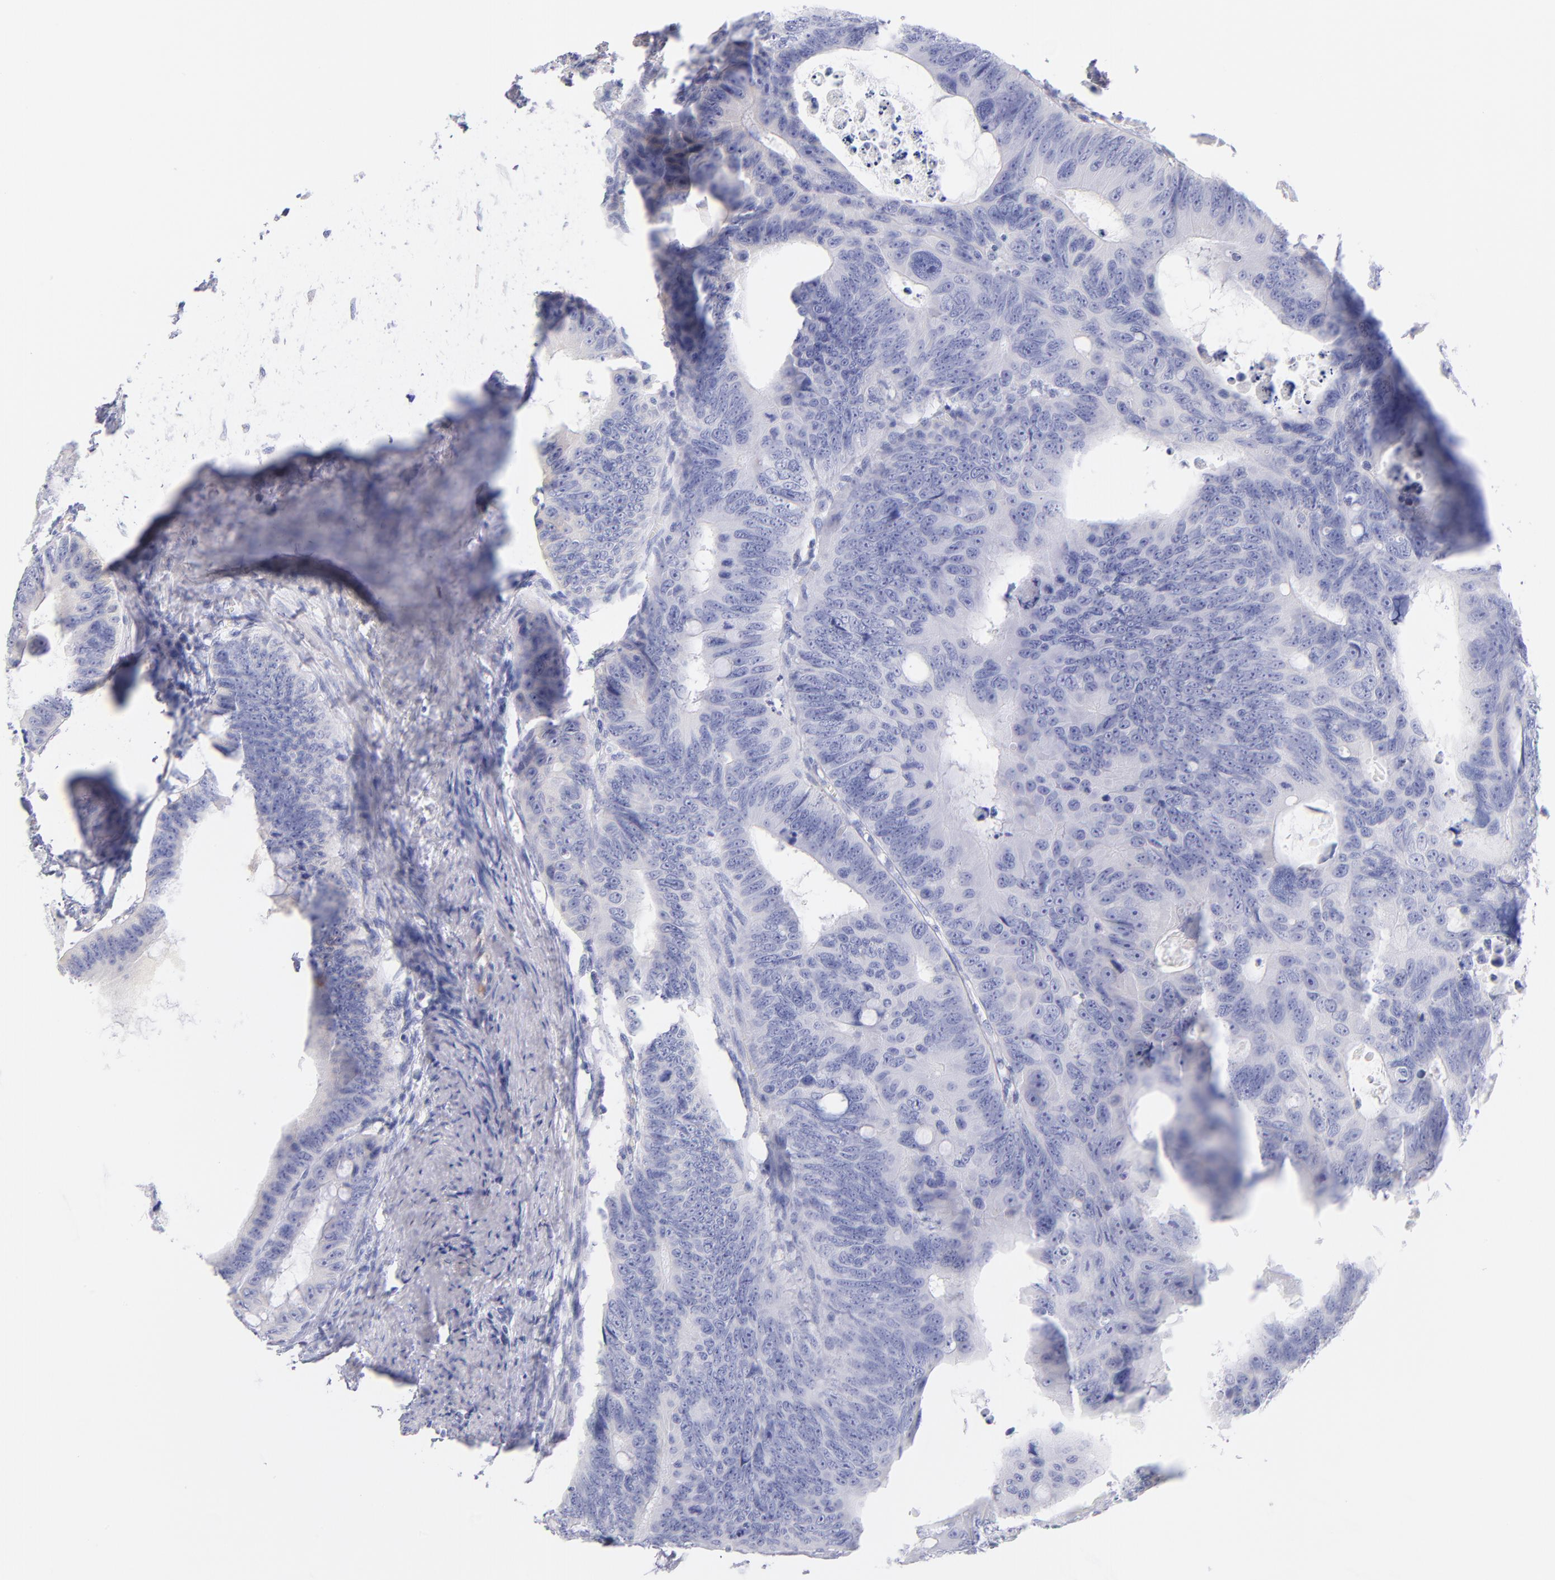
{"staining": {"intensity": "negative", "quantity": "none", "location": "none"}, "tissue": "colorectal cancer", "cell_type": "Tumor cells", "image_type": "cancer", "snomed": [{"axis": "morphology", "description": "Adenocarcinoma, NOS"}, {"axis": "topography", "description": "Colon"}], "caption": "Immunohistochemical staining of human adenocarcinoma (colorectal) shows no significant expression in tumor cells.", "gene": "HP", "patient": {"sex": "female", "age": 55}}